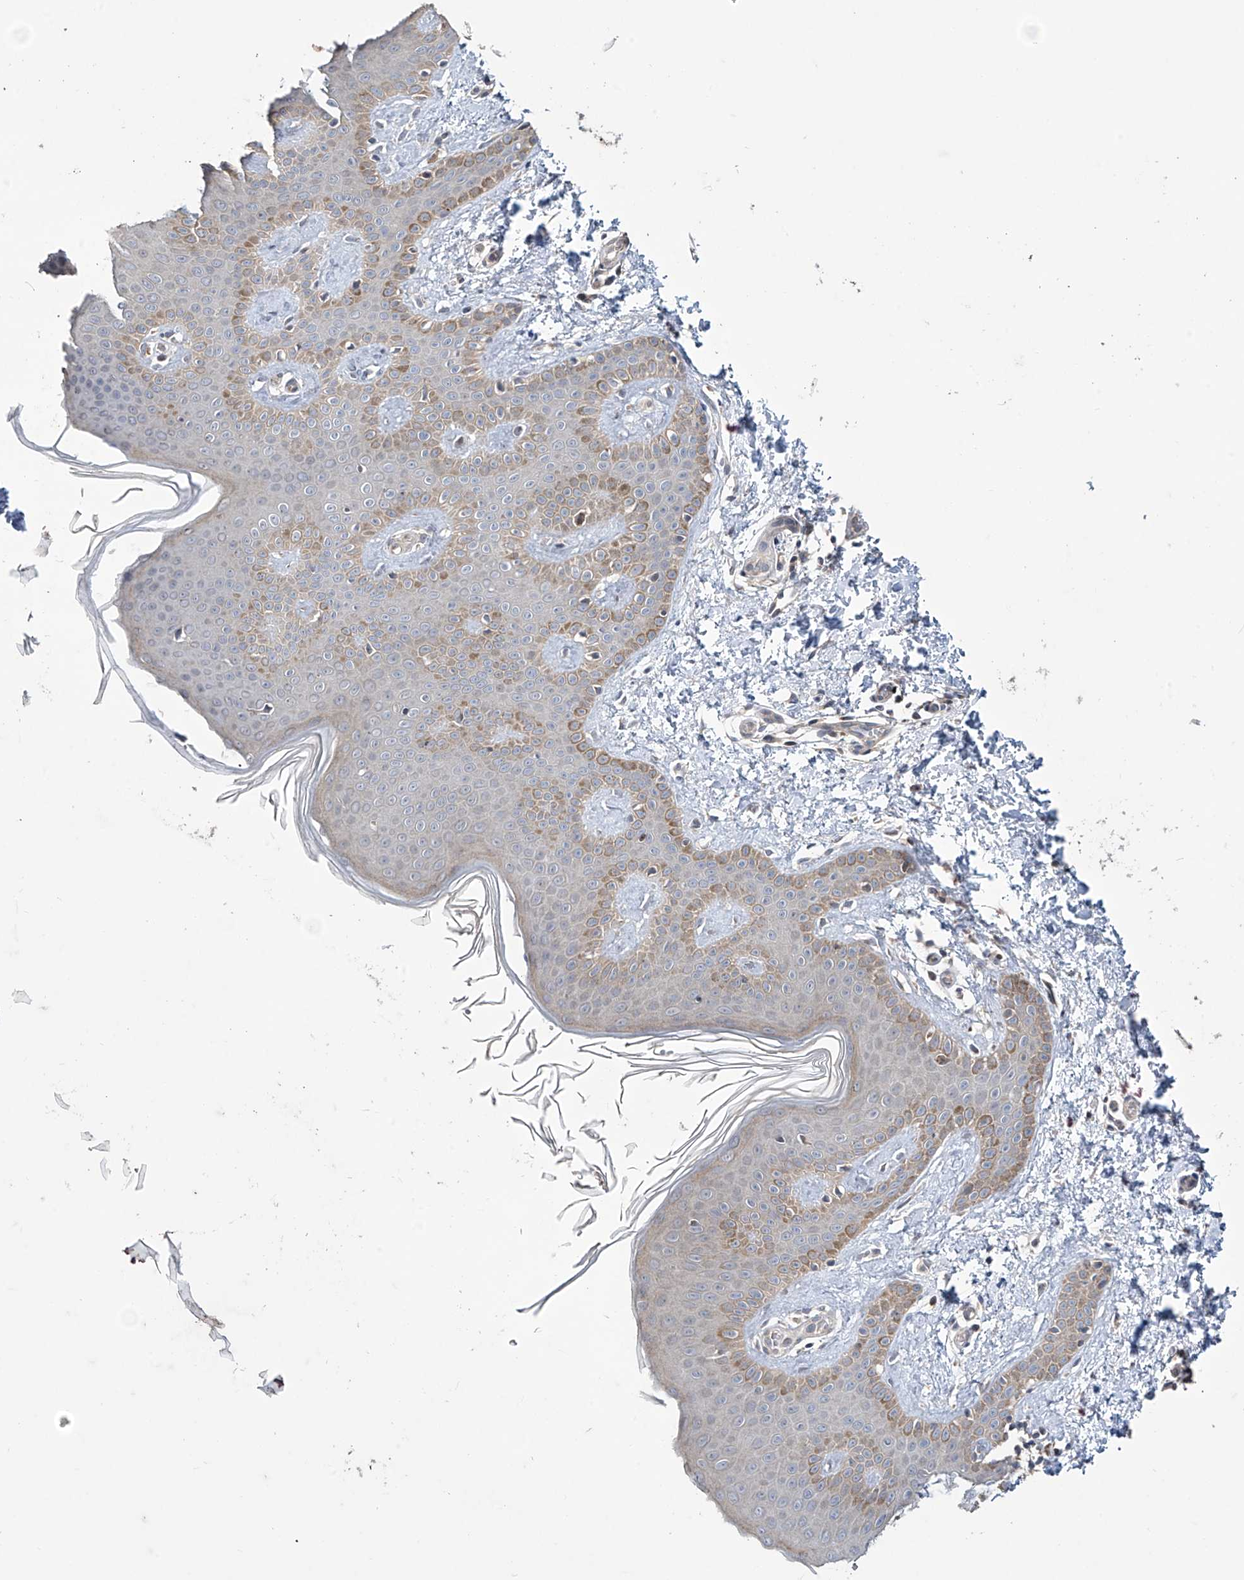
{"staining": {"intensity": "weak", "quantity": ">75%", "location": "cytoplasmic/membranous"}, "tissue": "skin", "cell_type": "Fibroblasts", "image_type": "normal", "snomed": [{"axis": "morphology", "description": "Normal tissue, NOS"}, {"axis": "topography", "description": "Skin"}], "caption": "IHC image of benign human skin stained for a protein (brown), which exhibits low levels of weak cytoplasmic/membranous expression in about >75% of fibroblasts.", "gene": "TRIM60", "patient": {"sex": "male", "age": 36}}